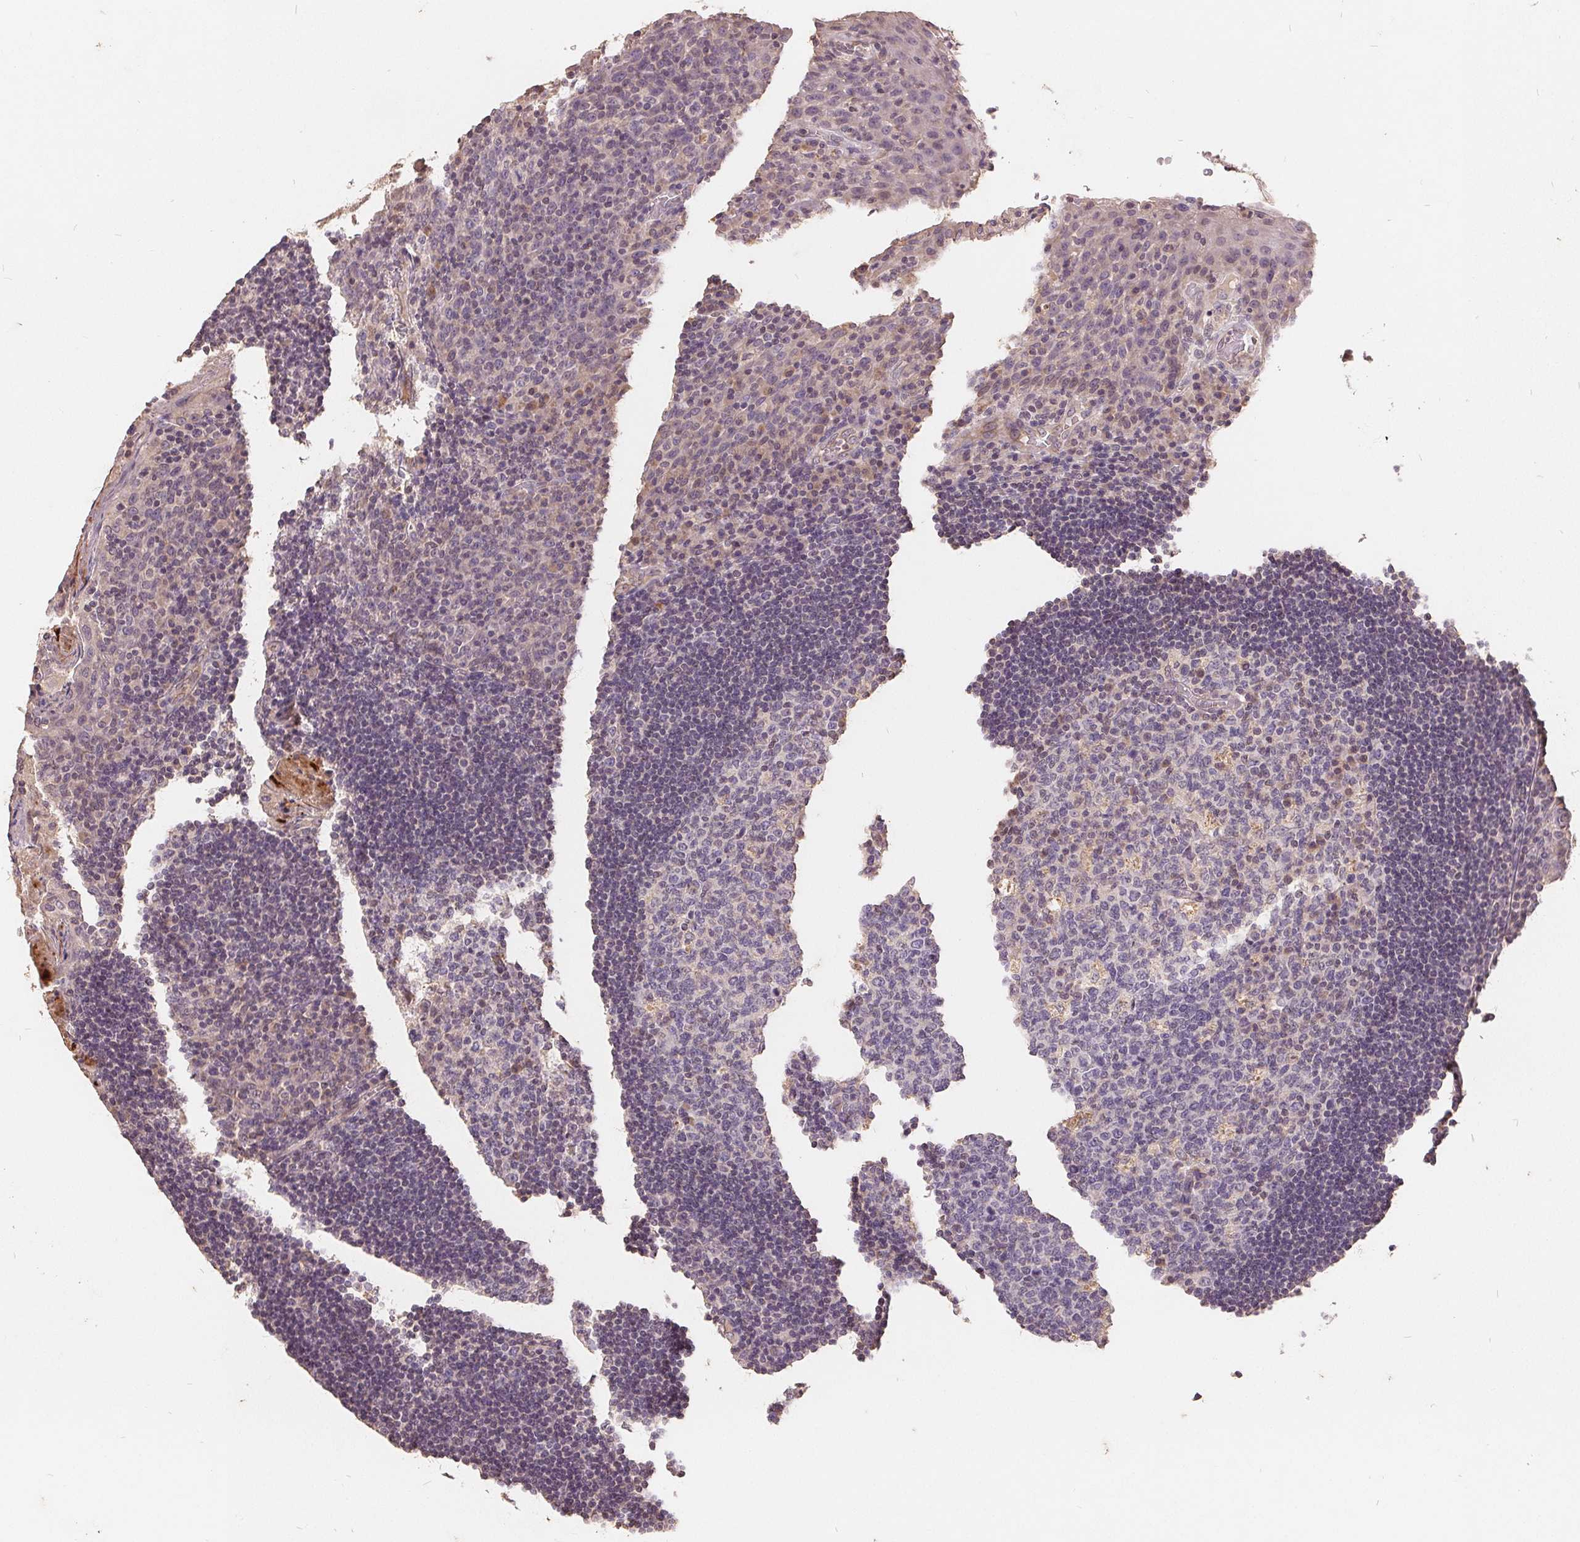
{"staining": {"intensity": "weak", "quantity": "<25%", "location": "cytoplasmic/membranous"}, "tissue": "tonsil", "cell_type": "Germinal center cells", "image_type": "normal", "snomed": [{"axis": "morphology", "description": "Normal tissue, NOS"}, {"axis": "topography", "description": "Tonsil"}], "caption": "This is an IHC image of normal human tonsil. There is no positivity in germinal center cells.", "gene": "CDIPT", "patient": {"sex": "male", "age": 17}}